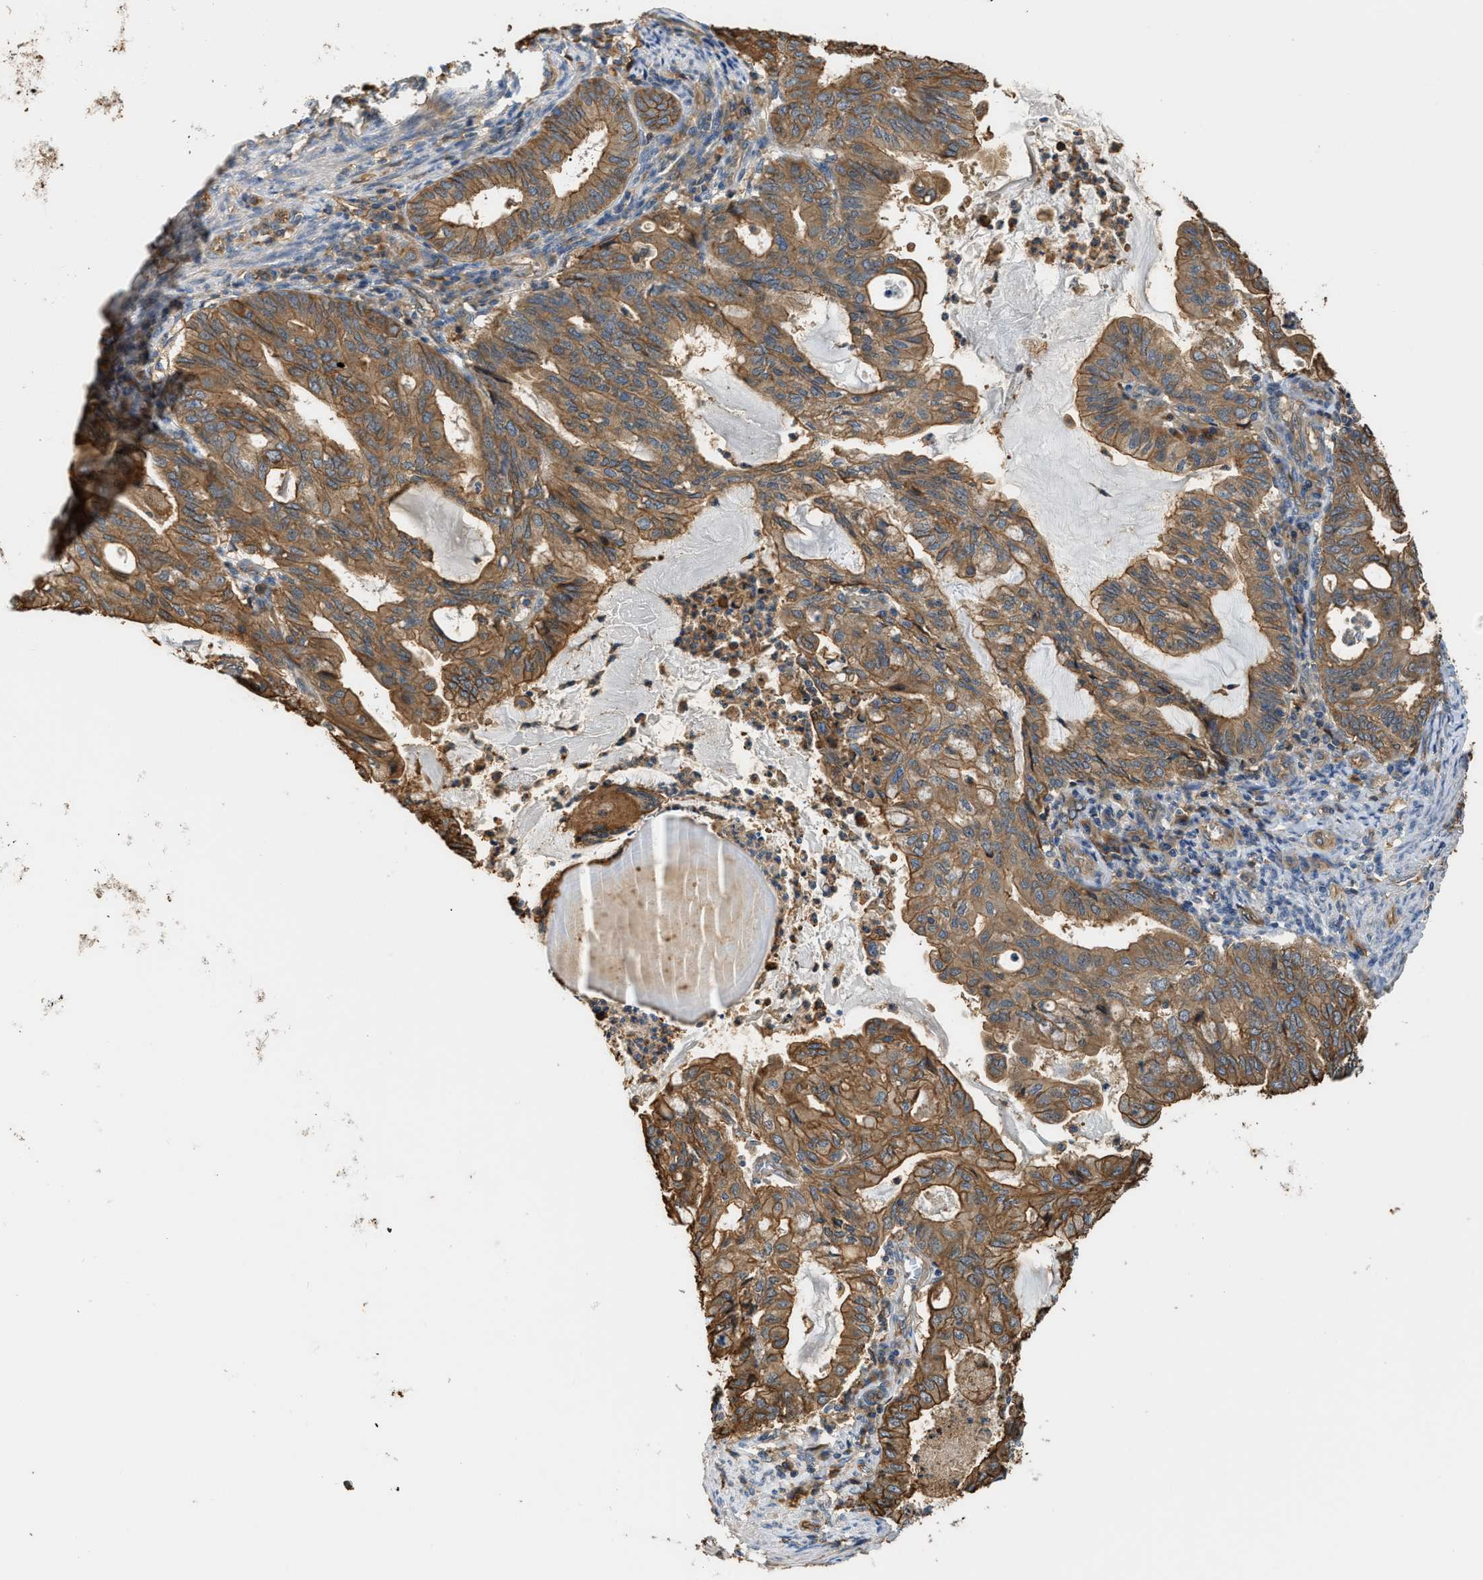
{"staining": {"intensity": "strong", "quantity": ">75%", "location": "cytoplasmic/membranous"}, "tissue": "endometrial cancer", "cell_type": "Tumor cells", "image_type": "cancer", "snomed": [{"axis": "morphology", "description": "Adenocarcinoma, NOS"}, {"axis": "topography", "description": "Endometrium"}], "caption": "Endometrial cancer stained with DAB (3,3'-diaminobenzidine) immunohistochemistry reveals high levels of strong cytoplasmic/membranous positivity in approximately >75% of tumor cells.", "gene": "DDHD2", "patient": {"sex": "female", "age": 86}}